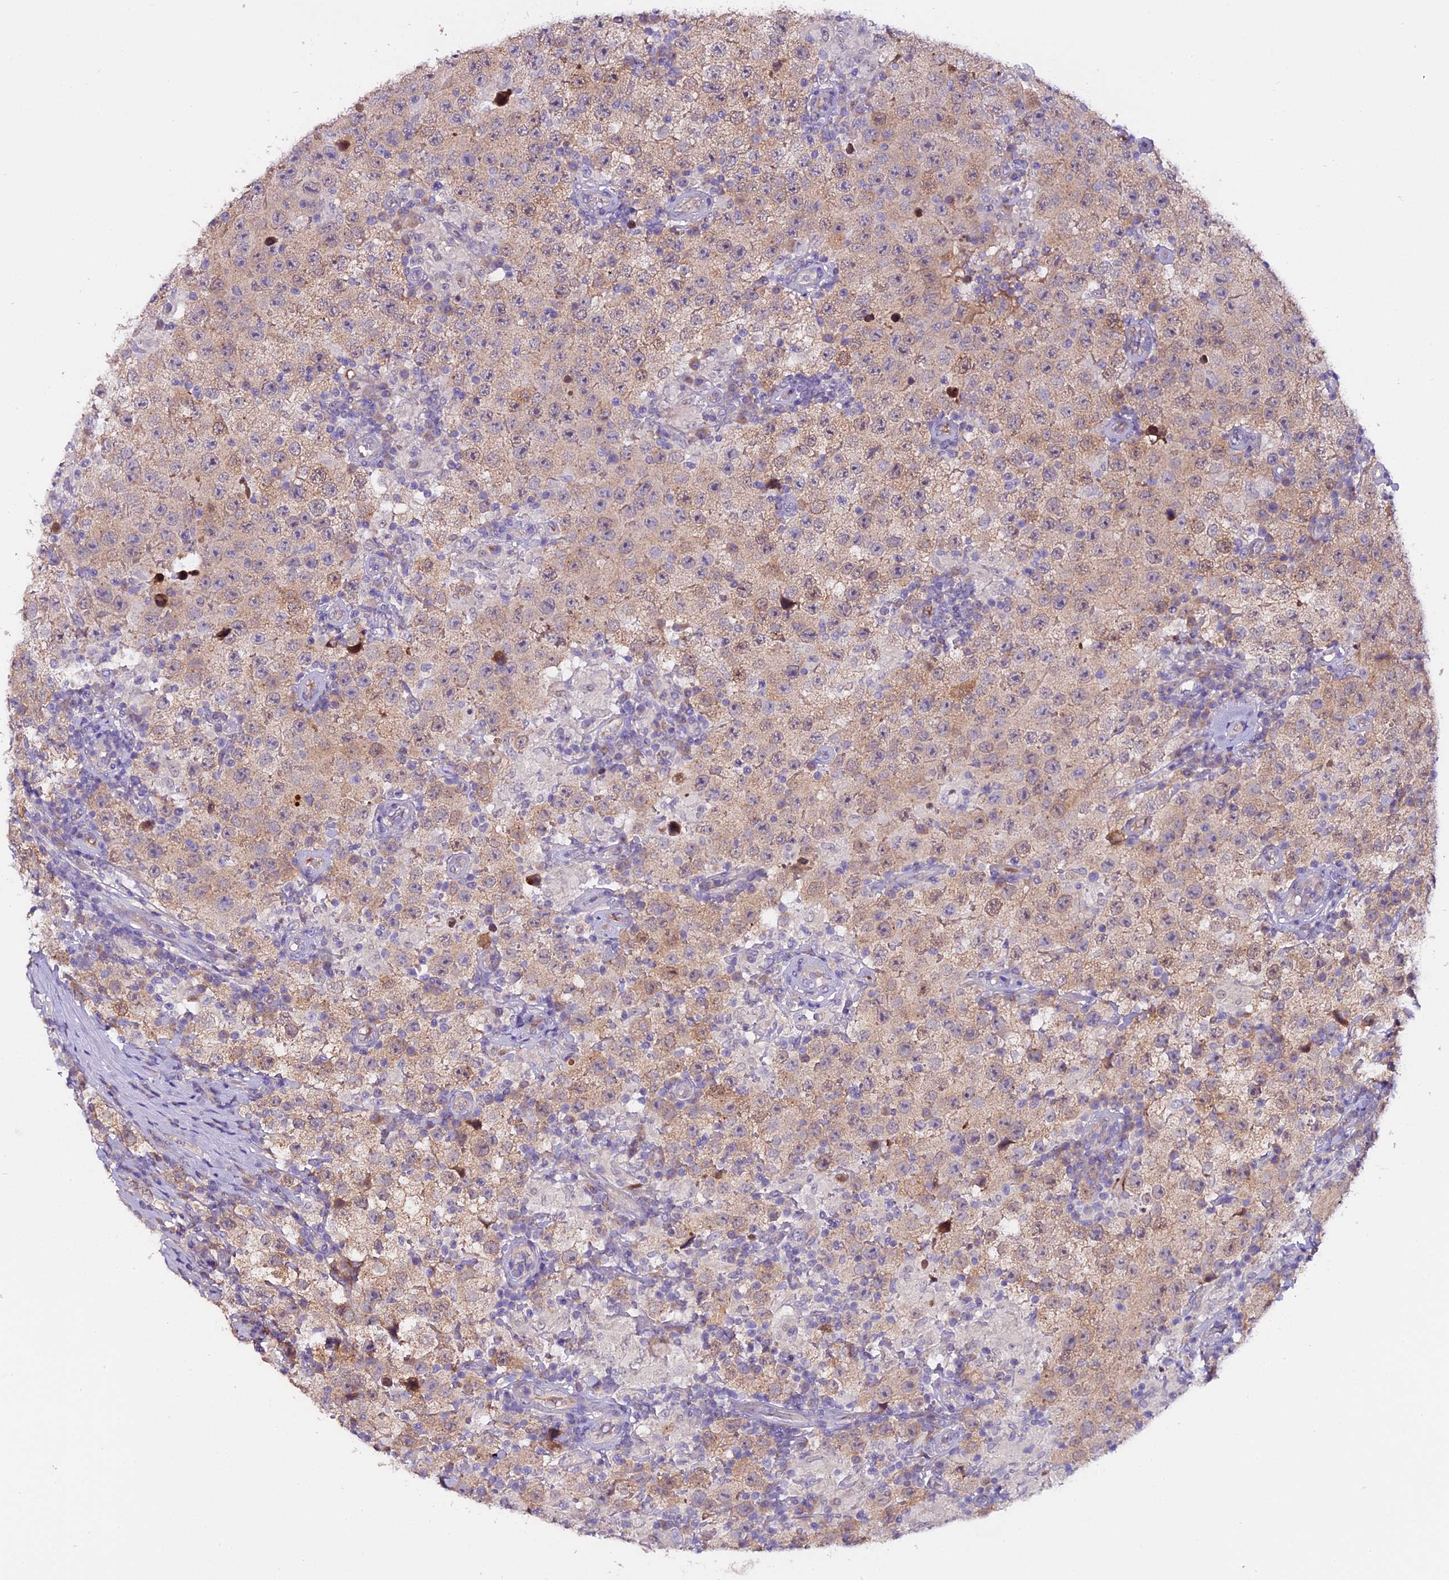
{"staining": {"intensity": "weak", "quantity": ">75%", "location": "cytoplasmic/membranous"}, "tissue": "testis cancer", "cell_type": "Tumor cells", "image_type": "cancer", "snomed": [{"axis": "morphology", "description": "Normal tissue, NOS"}, {"axis": "morphology", "description": "Urothelial carcinoma, High grade"}, {"axis": "morphology", "description": "Seminoma, NOS"}, {"axis": "morphology", "description": "Carcinoma, Embryonal, NOS"}, {"axis": "topography", "description": "Urinary bladder"}, {"axis": "topography", "description": "Testis"}], "caption": "Protein positivity by immunohistochemistry displays weak cytoplasmic/membranous staining in approximately >75% of tumor cells in embryonal carcinoma (testis). Nuclei are stained in blue.", "gene": "C9orf40", "patient": {"sex": "male", "age": 41}}